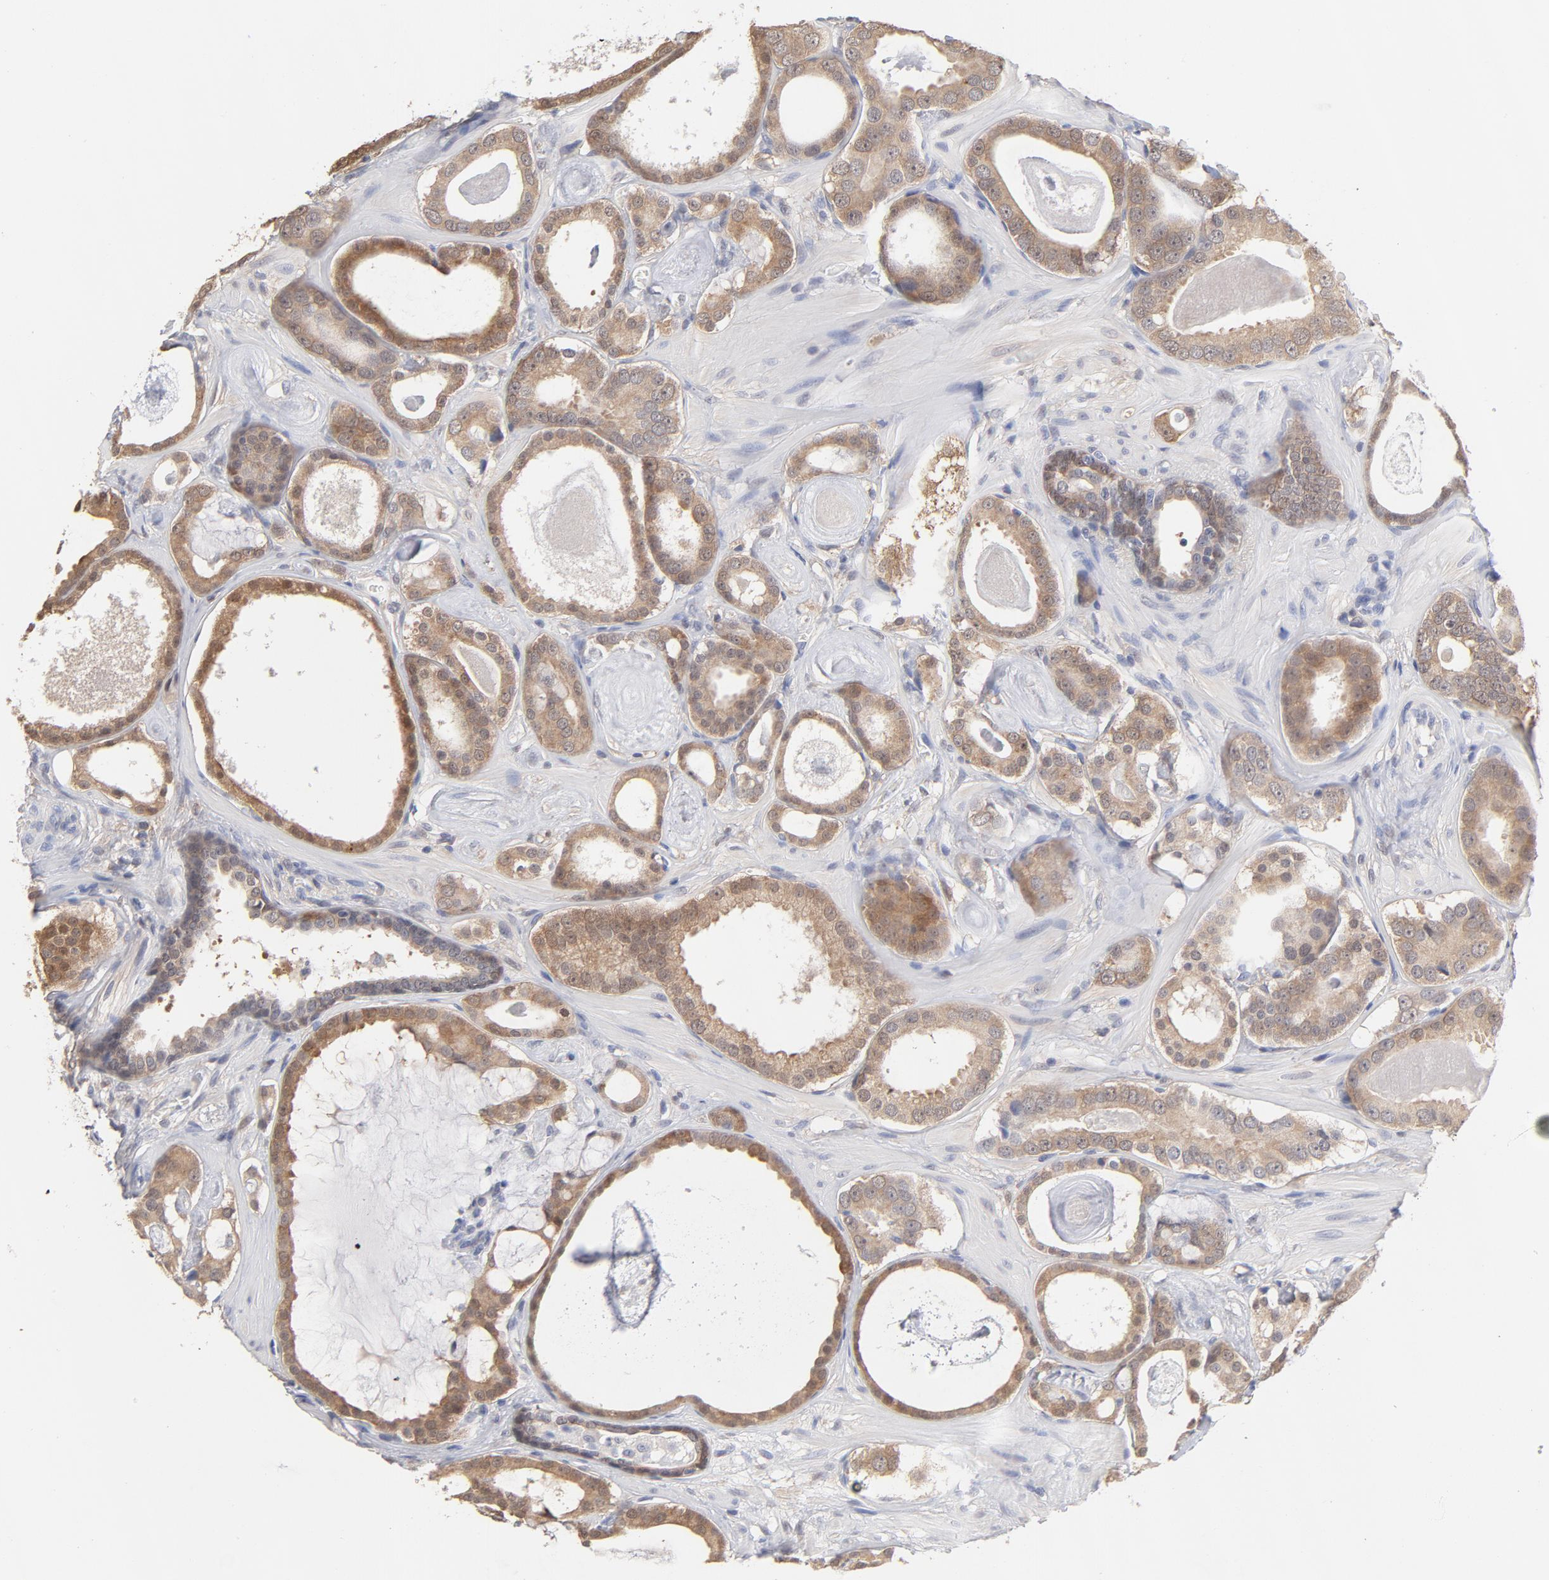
{"staining": {"intensity": "moderate", "quantity": ">75%", "location": "cytoplasmic/membranous"}, "tissue": "prostate cancer", "cell_type": "Tumor cells", "image_type": "cancer", "snomed": [{"axis": "morphology", "description": "Adenocarcinoma, Low grade"}, {"axis": "topography", "description": "Prostate"}], "caption": "Immunohistochemical staining of human prostate cancer displays medium levels of moderate cytoplasmic/membranous protein expression in about >75% of tumor cells. The staining was performed using DAB, with brown indicating positive protein expression. Nuclei are stained blue with hematoxylin.", "gene": "MIF", "patient": {"sex": "male", "age": 57}}